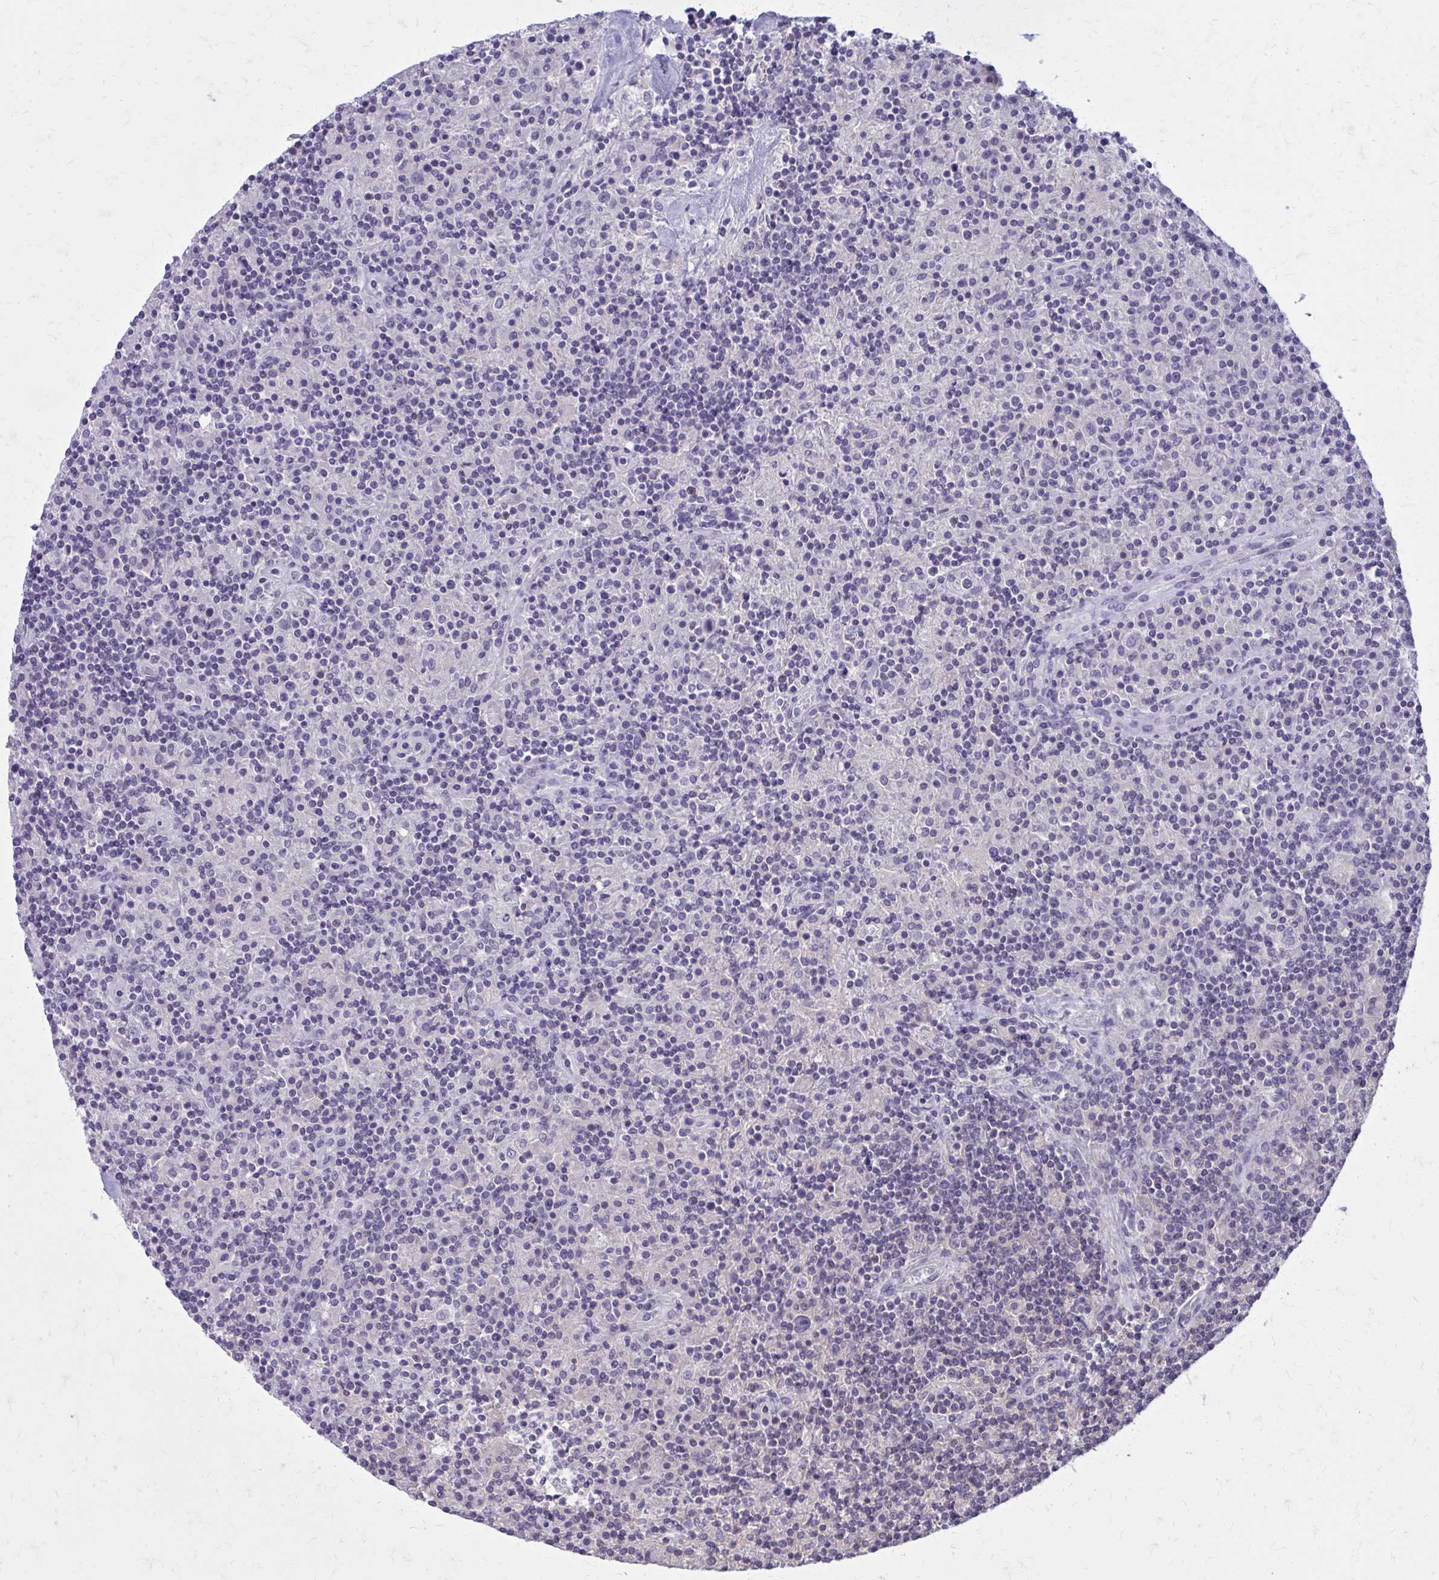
{"staining": {"intensity": "negative", "quantity": "none", "location": "none"}, "tissue": "lymphoma", "cell_type": "Tumor cells", "image_type": "cancer", "snomed": [{"axis": "morphology", "description": "Hodgkin's disease, NOS"}, {"axis": "topography", "description": "Lymph node"}], "caption": "Photomicrograph shows no protein staining in tumor cells of lymphoma tissue.", "gene": "OR4A47", "patient": {"sex": "male", "age": 70}}